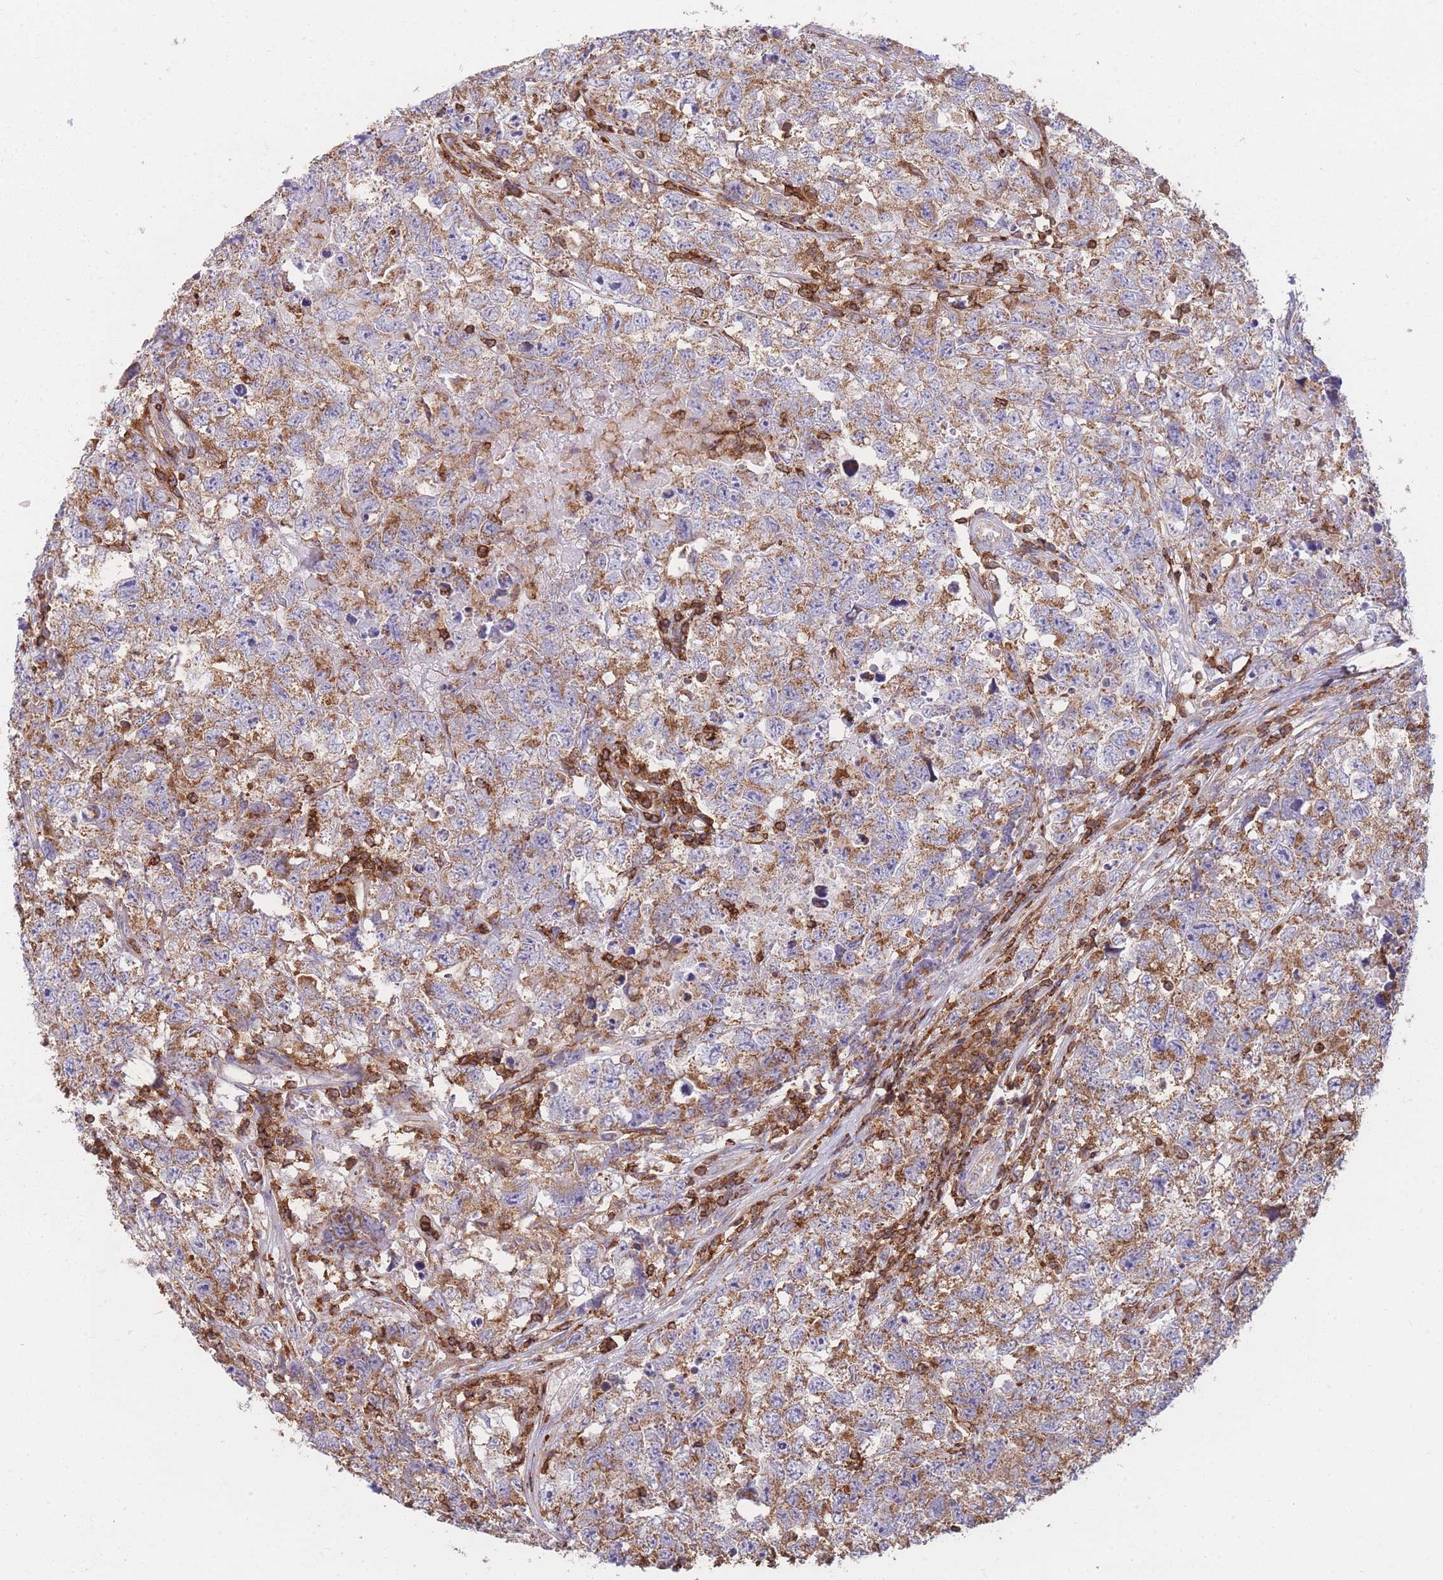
{"staining": {"intensity": "moderate", "quantity": ">75%", "location": "cytoplasmic/membranous"}, "tissue": "testis cancer", "cell_type": "Tumor cells", "image_type": "cancer", "snomed": [{"axis": "morphology", "description": "Carcinoma, Embryonal, NOS"}, {"axis": "topography", "description": "Testis"}], "caption": "There is medium levels of moderate cytoplasmic/membranous expression in tumor cells of testis cancer (embryonal carcinoma), as demonstrated by immunohistochemical staining (brown color).", "gene": "MRPL54", "patient": {"sex": "male", "age": 22}}